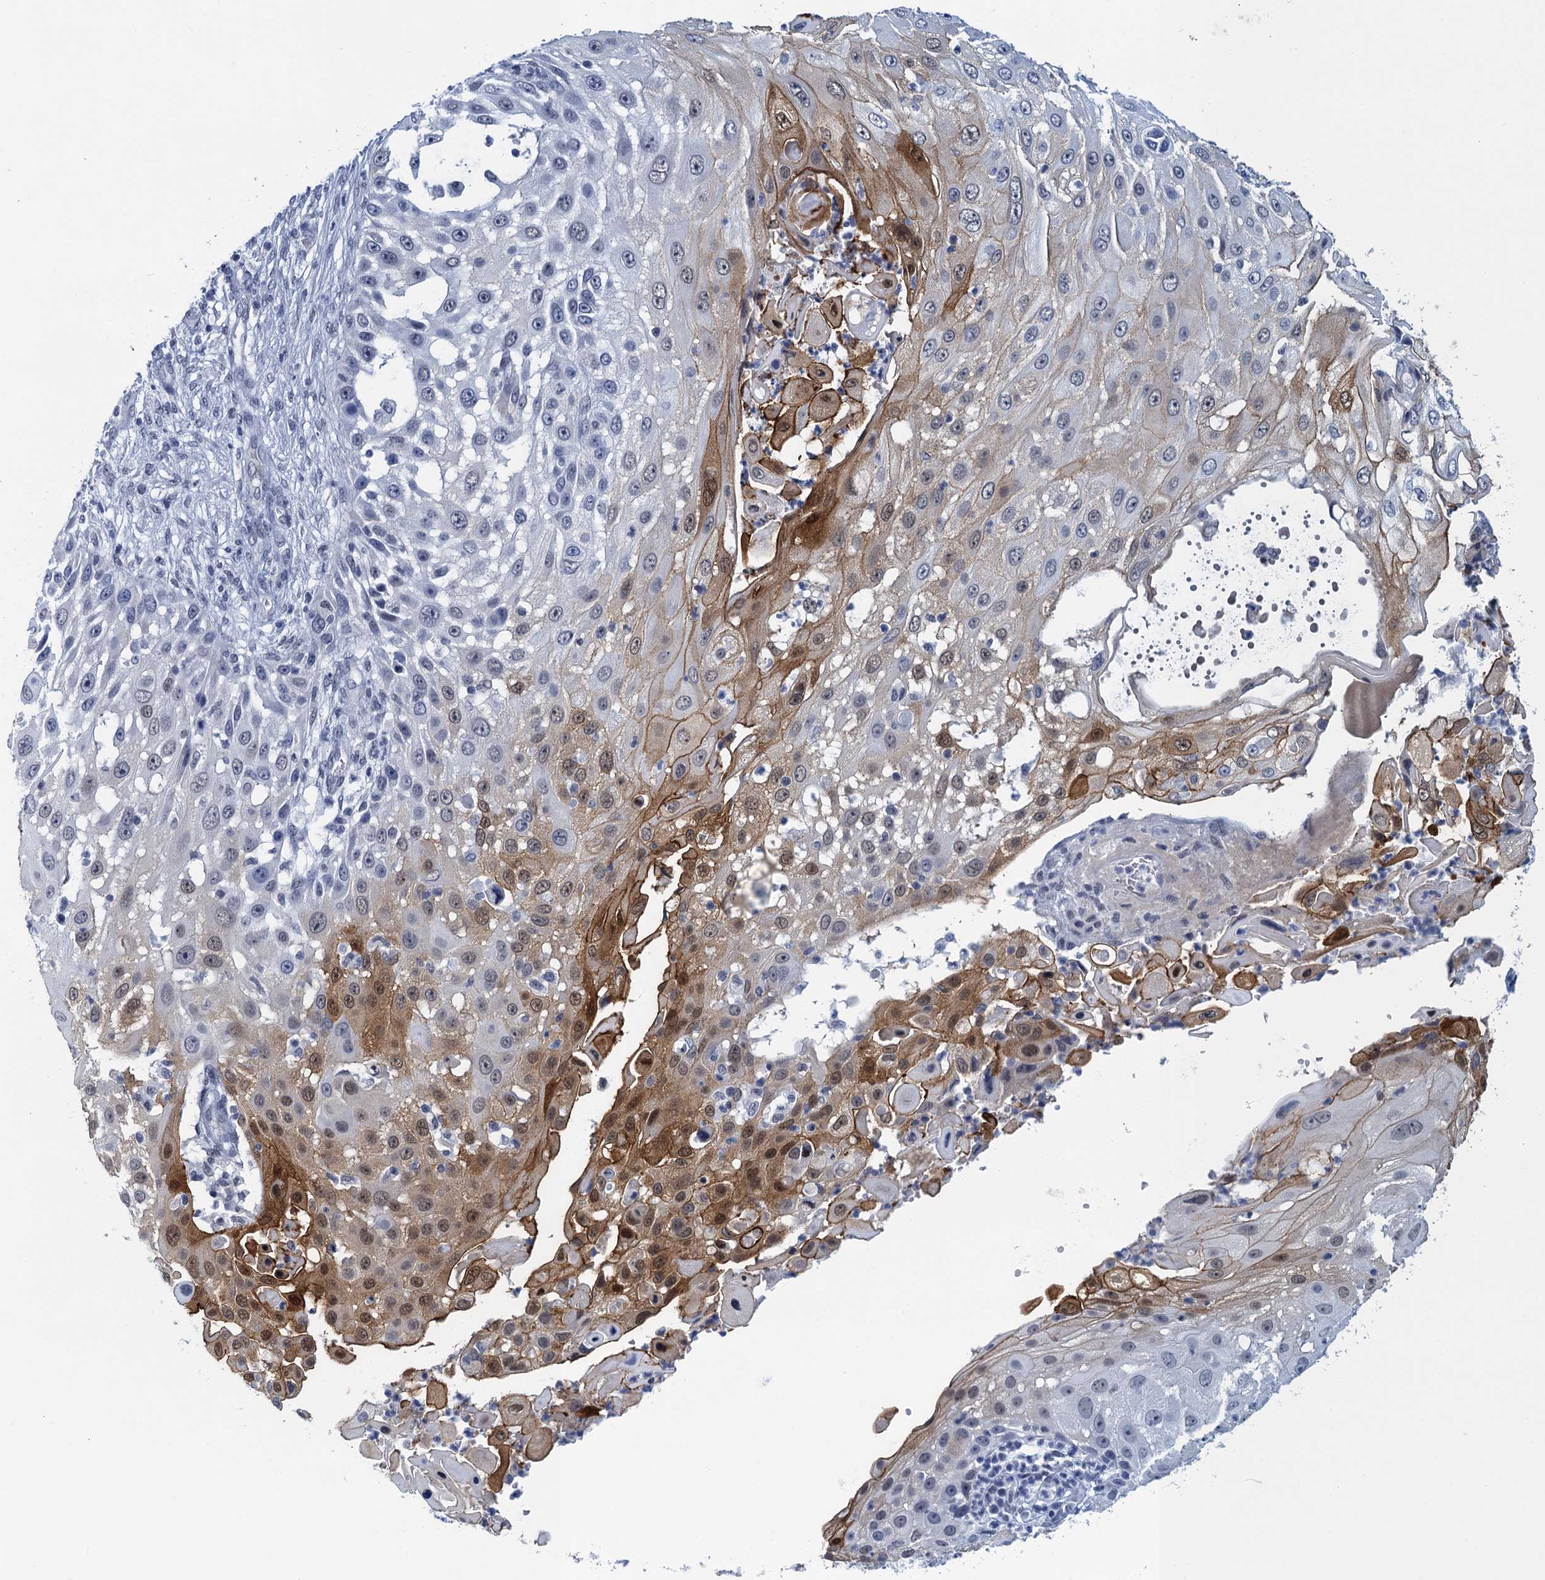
{"staining": {"intensity": "moderate", "quantity": "25%-75%", "location": "cytoplasmic/membranous,nuclear"}, "tissue": "skin cancer", "cell_type": "Tumor cells", "image_type": "cancer", "snomed": [{"axis": "morphology", "description": "Squamous cell carcinoma, NOS"}, {"axis": "topography", "description": "Skin"}], "caption": "The photomicrograph exhibits immunohistochemical staining of squamous cell carcinoma (skin). There is moderate cytoplasmic/membranous and nuclear staining is seen in approximately 25%-75% of tumor cells.", "gene": "EPS8L1", "patient": {"sex": "female", "age": 44}}